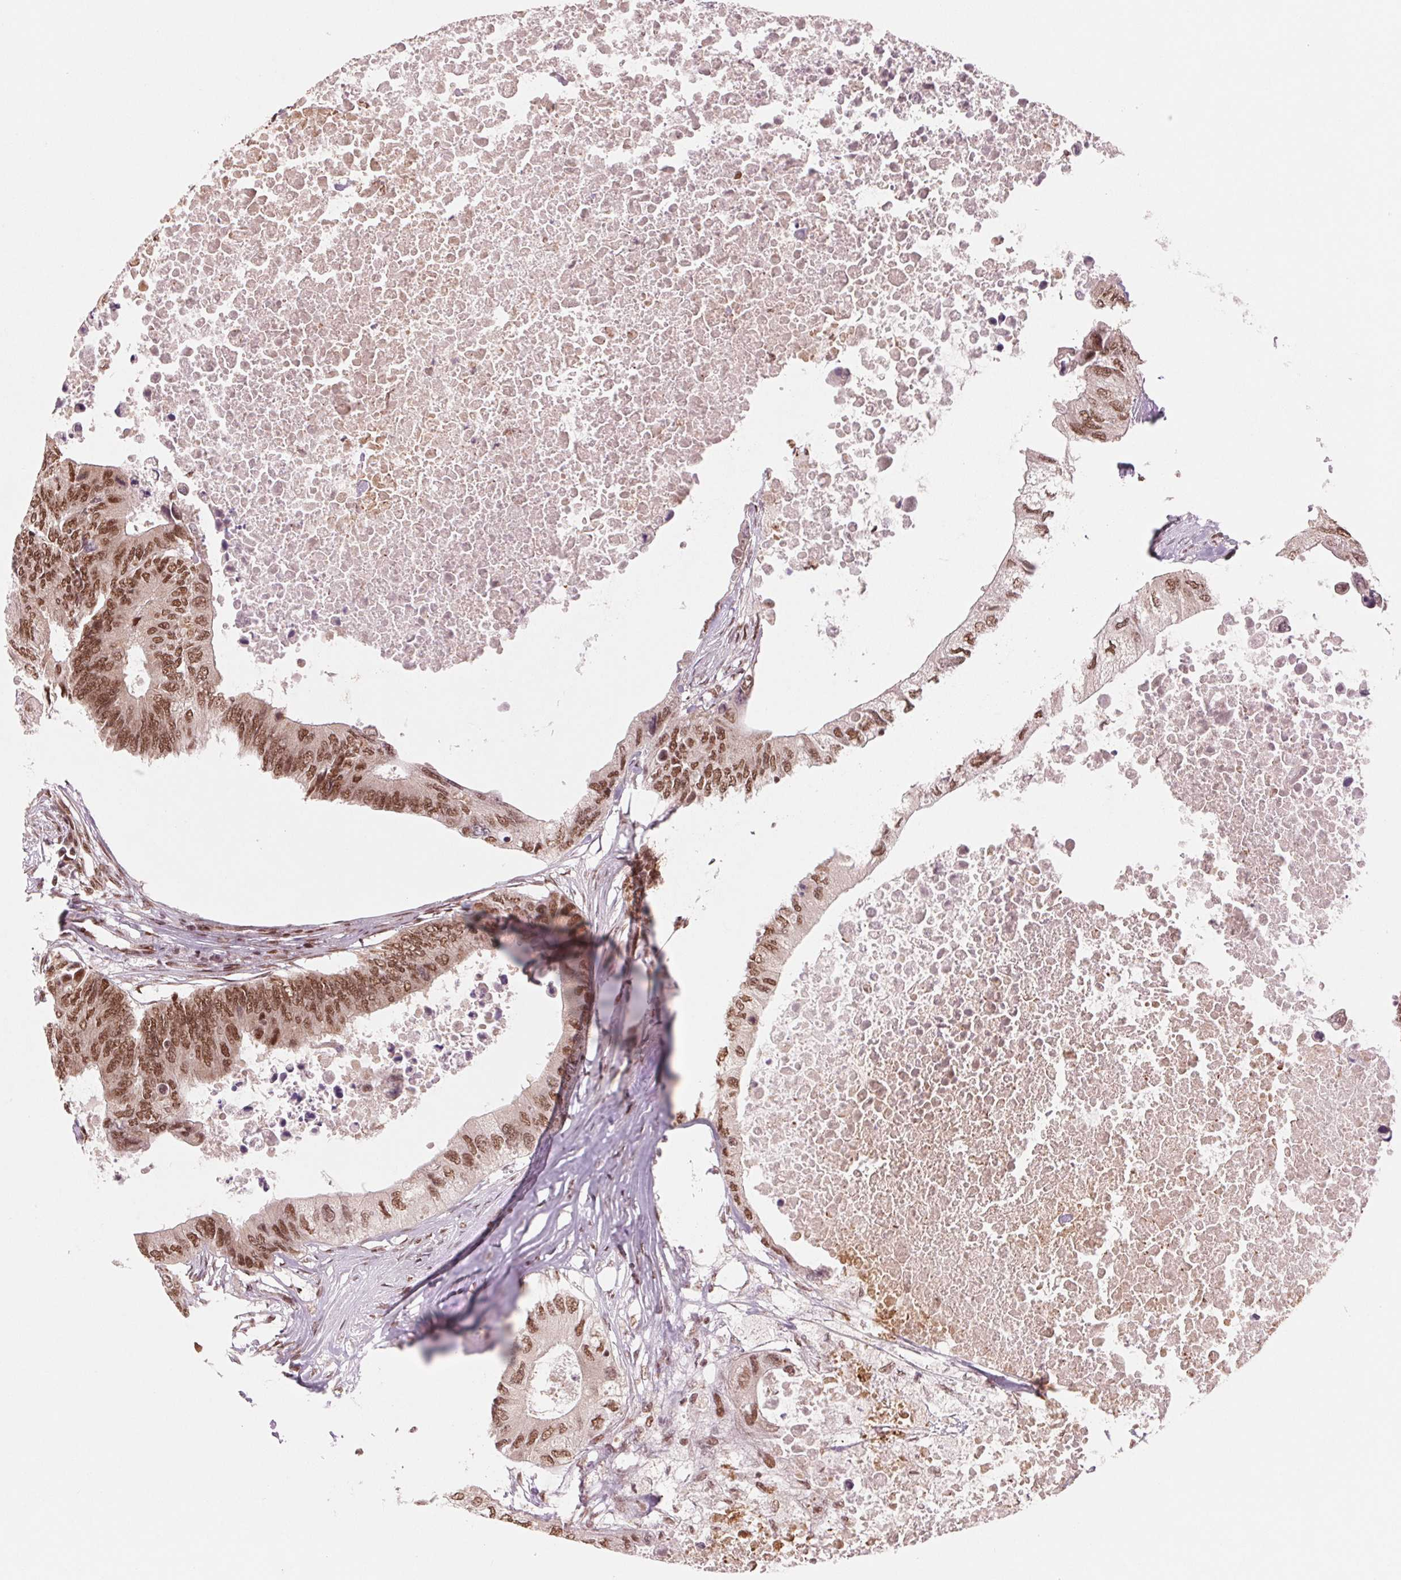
{"staining": {"intensity": "moderate", "quantity": ">75%", "location": "nuclear"}, "tissue": "colorectal cancer", "cell_type": "Tumor cells", "image_type": "cancer", "snomed": [{"axis": "morphology", "description": "Adenocarcinoma, NOS"}, {"axis": "topography", "description": "Colon"}], "caption": "Moderate nuclear protein staining is seen in approximately >75% of tumor cells in colorectal cancer. (Stains: DAB (3,3'-diaminobenzidine) in brown, nuclei in blue, Microscopy: brightfield microscopy at high magnification).", "gene": "TTLL9", "patient": {"sex": "male", "age": 71}}